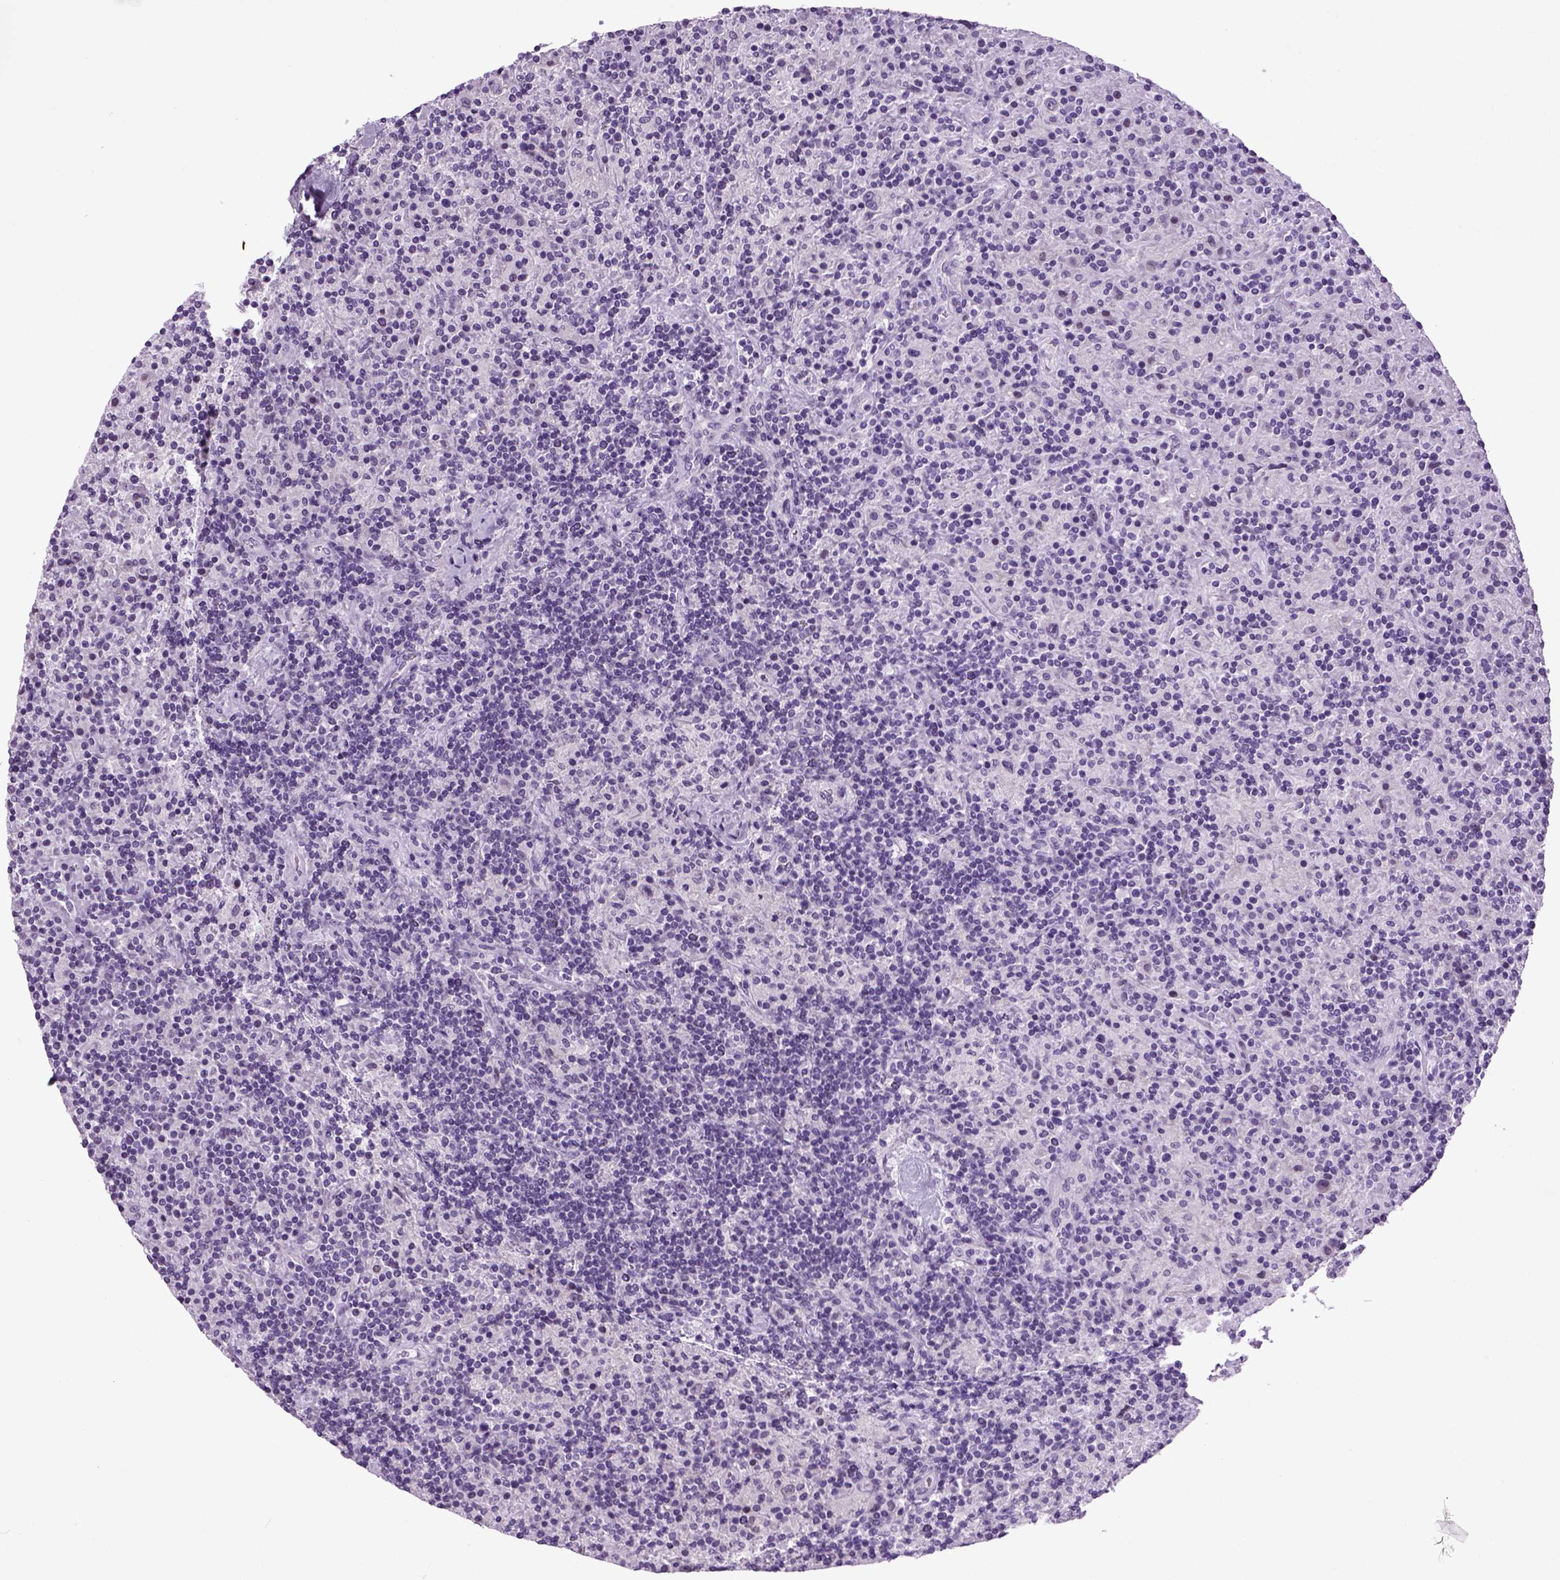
{"staining": {"intensity": "negative", "quantity": "none", "location": "none"}, "tissue": "lymphoma", "cell_type": "Tumor cells", "image_type": "cancer", "snomed": [{"axis": "morphology", "description": "Hodgkin's disease, NOS"}, {"axis": "topography", "description": "Lymph node"}], "caption": "Image shows no protein expression in tumor cells of Hodgkin's disease tissue. (DAB (3,3'-diaminobenzidine) immunohistochemistry (IHC) visualized using brightfield microscopy, high magnification).", "gene": "HMCN2", "patient": {"sex": "male", "age": 70}}